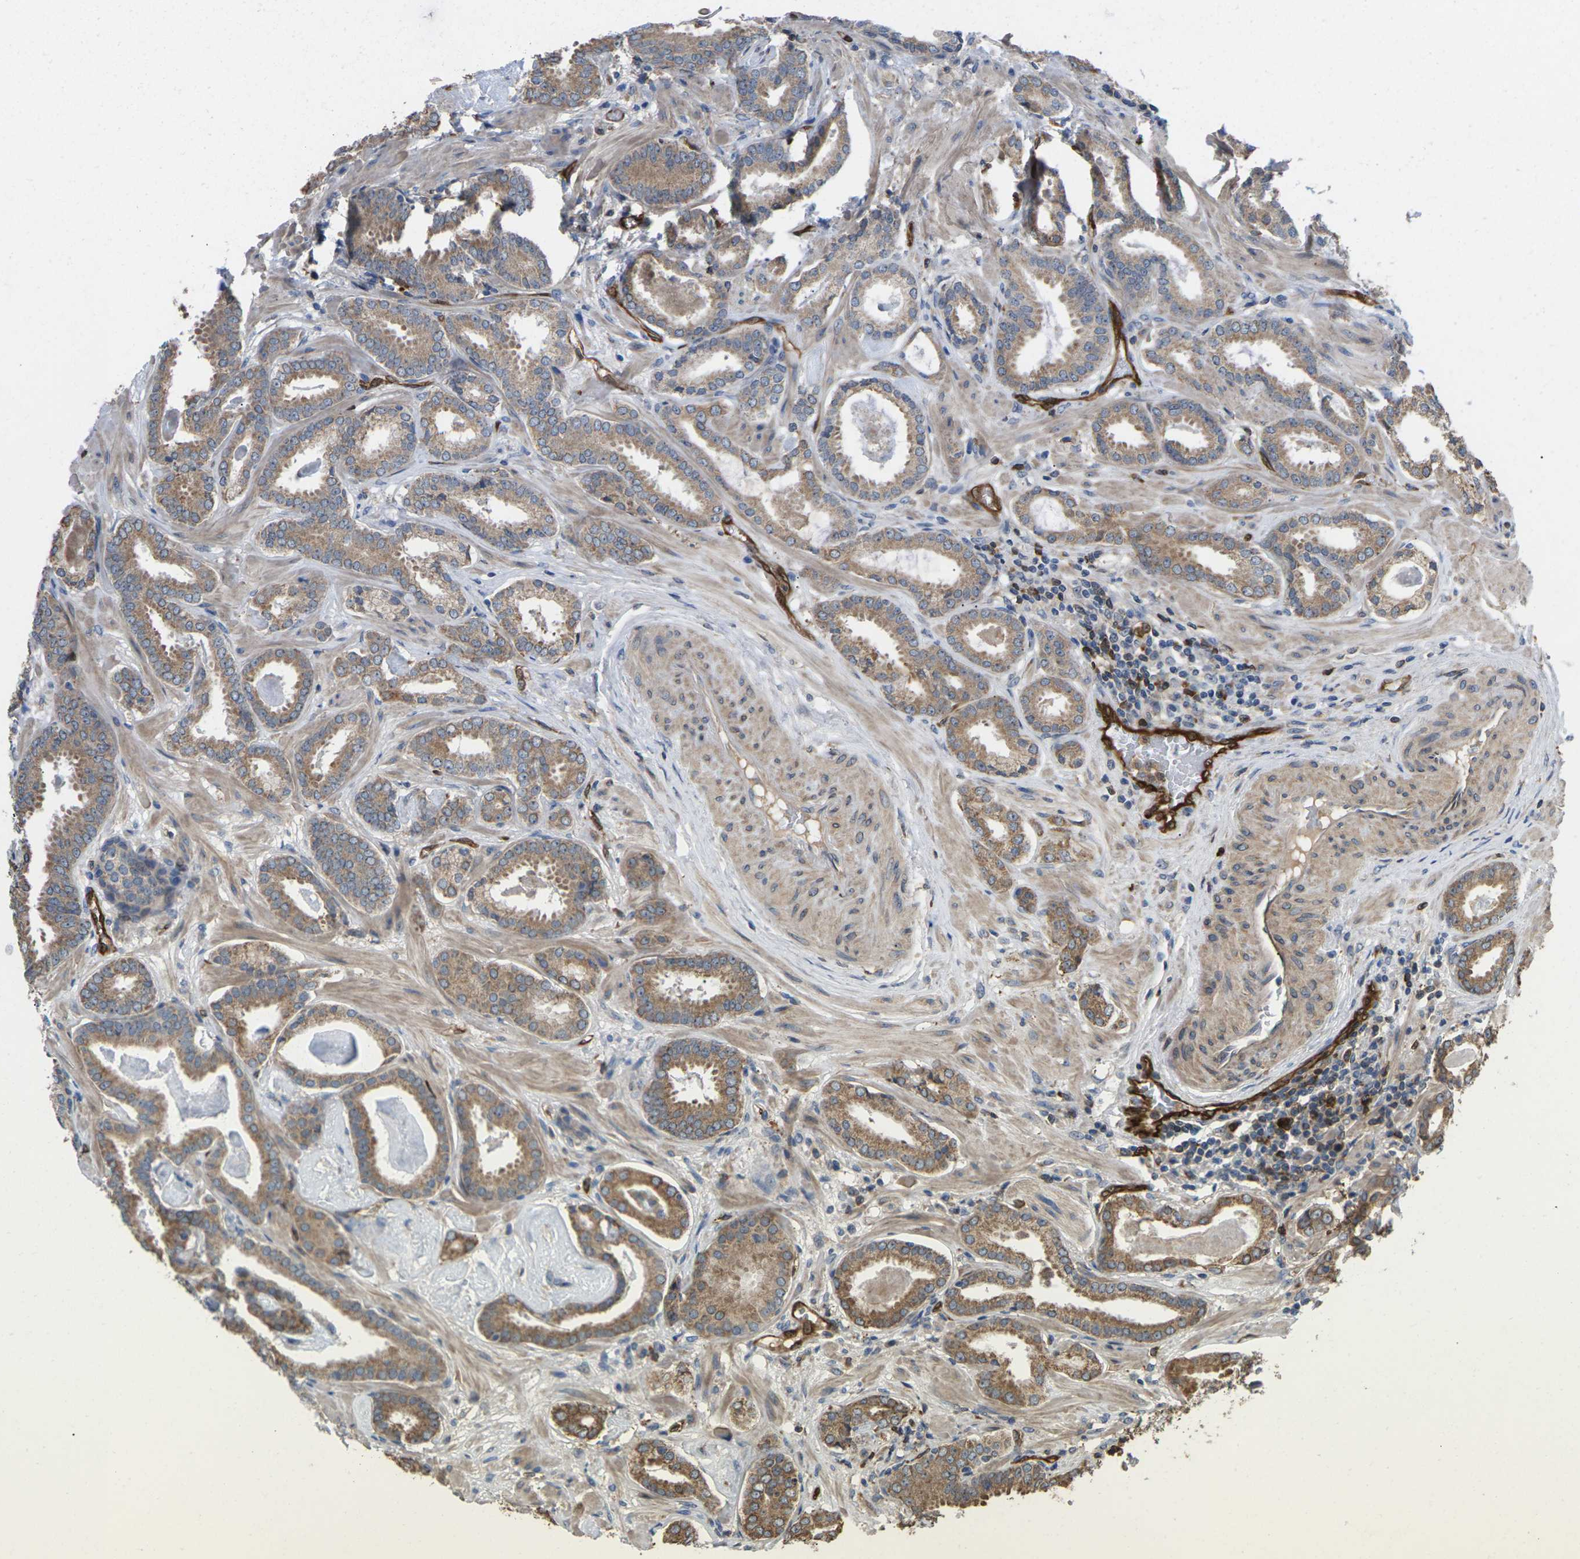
{"staining": {"intensity": "moderate", "quantity": ">75%", "location": "cytoplasmic/membranous"}, "tissue": "prostate cancer", "cell_type": "Tumor cells", "image_type": "cancer", "snomed": [{"axis": "morphology", "description": "Adenocarcinoma, Low grade"}, {"axis": "topography", "description": "Prostate"}], "caption": "An immunohistochemistry micrograph of tumor tissue is shown. Protein staining in brown labels moderate cytoplasmic/membranous positivity in prostate cancer (adenocarcinoma (low-grade)) within tumor cells.", "gene": "TIAM1", "patient": {"sex": "male", "age": 53}}